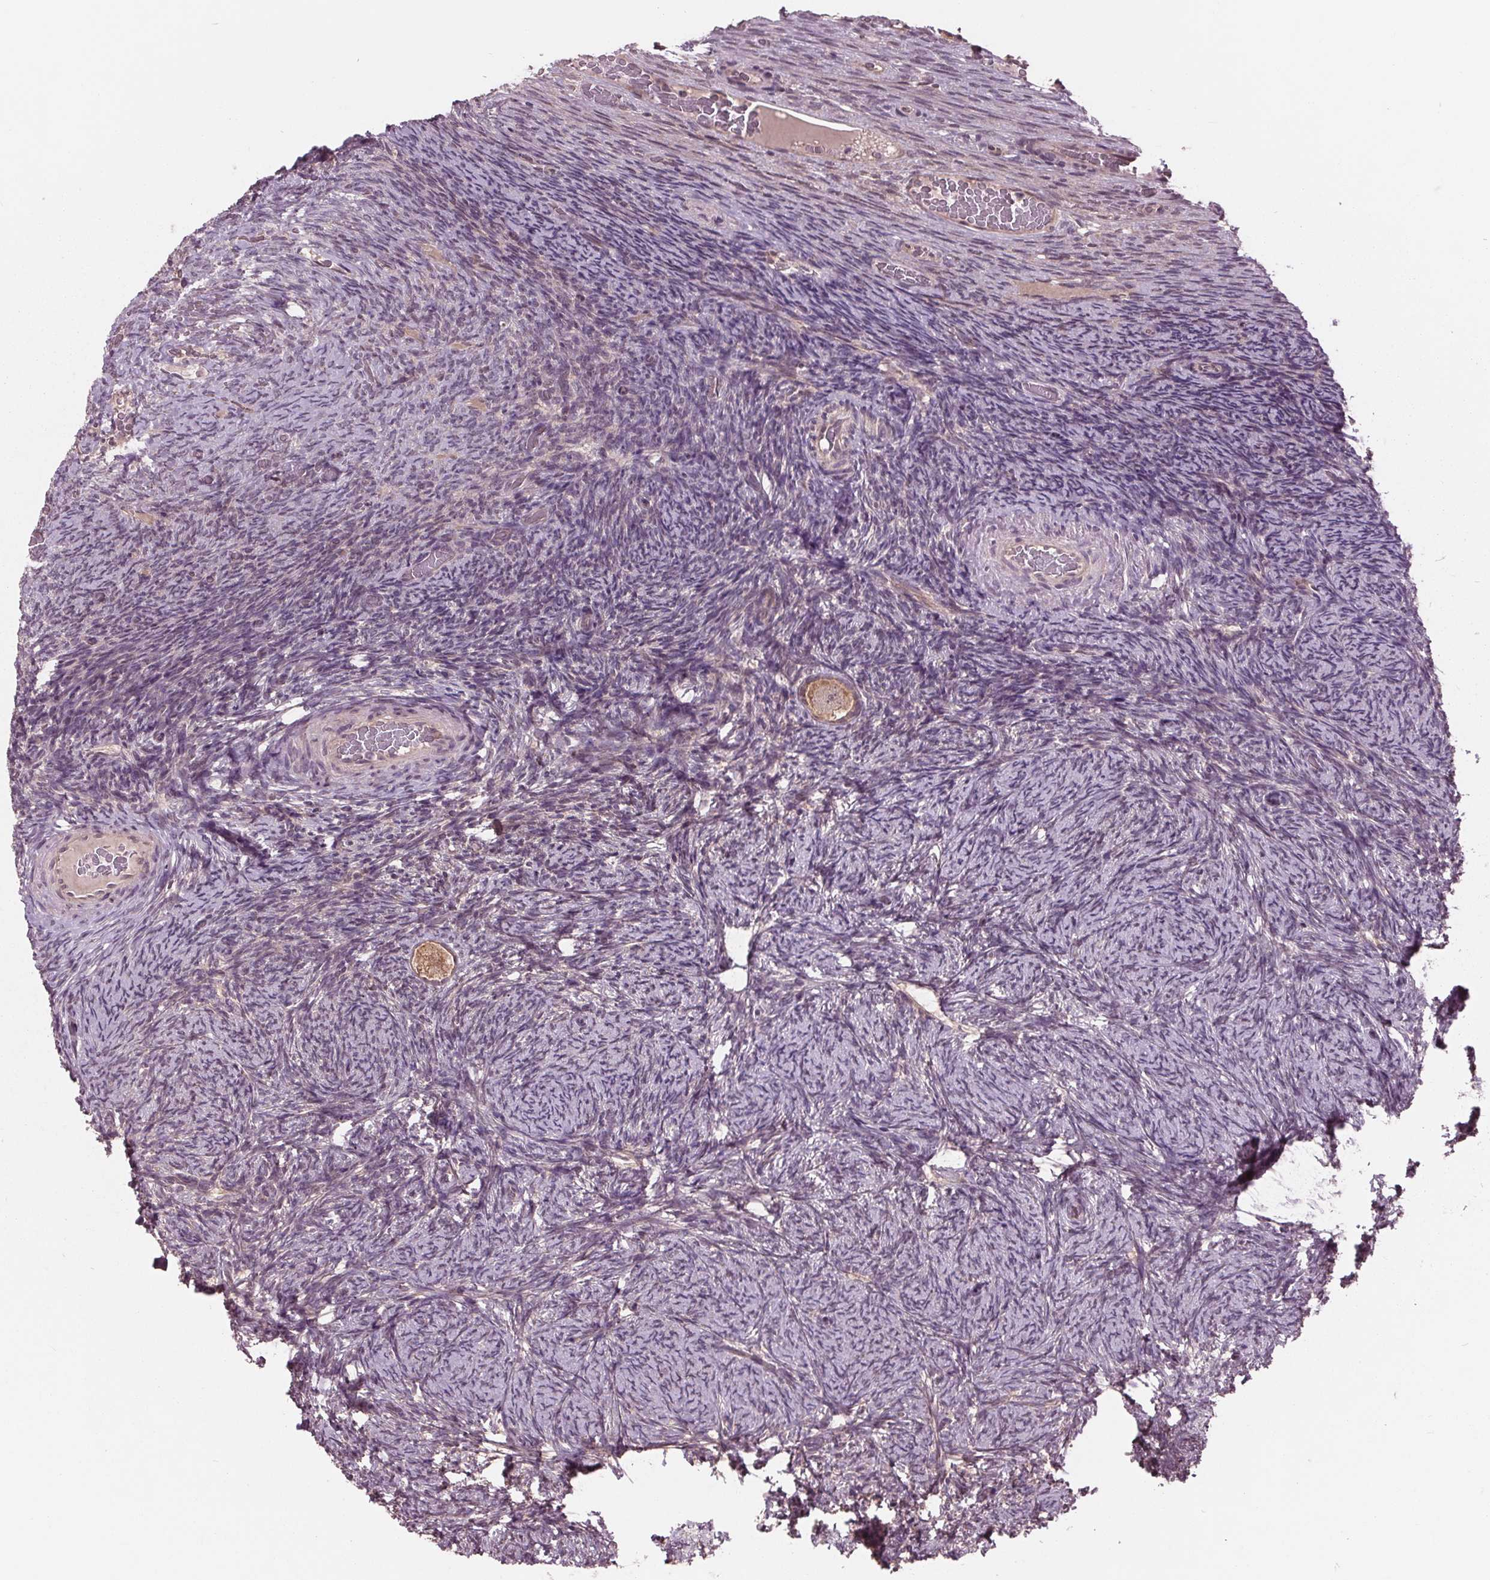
{"staining": {"intensity": "moderate", "quantity": ">75%", "location": "cytoplasmic/membranous"}, "tissue": "ovary", "cell_type": "Follicle cells", "image_type": "normal", "snomed": [{"axis": "morphology", "description": "Normal tissue, NOS"}, {"axis": "topography", "description": "Ovary"}], "caption": "Protein staining shows moderate cytoplasmic/membranous expression in approximately >75% of follicle cells in unremarkable ovary.", "gene": "MAPK8", "patient": {"sex": "female", "age": 34}}